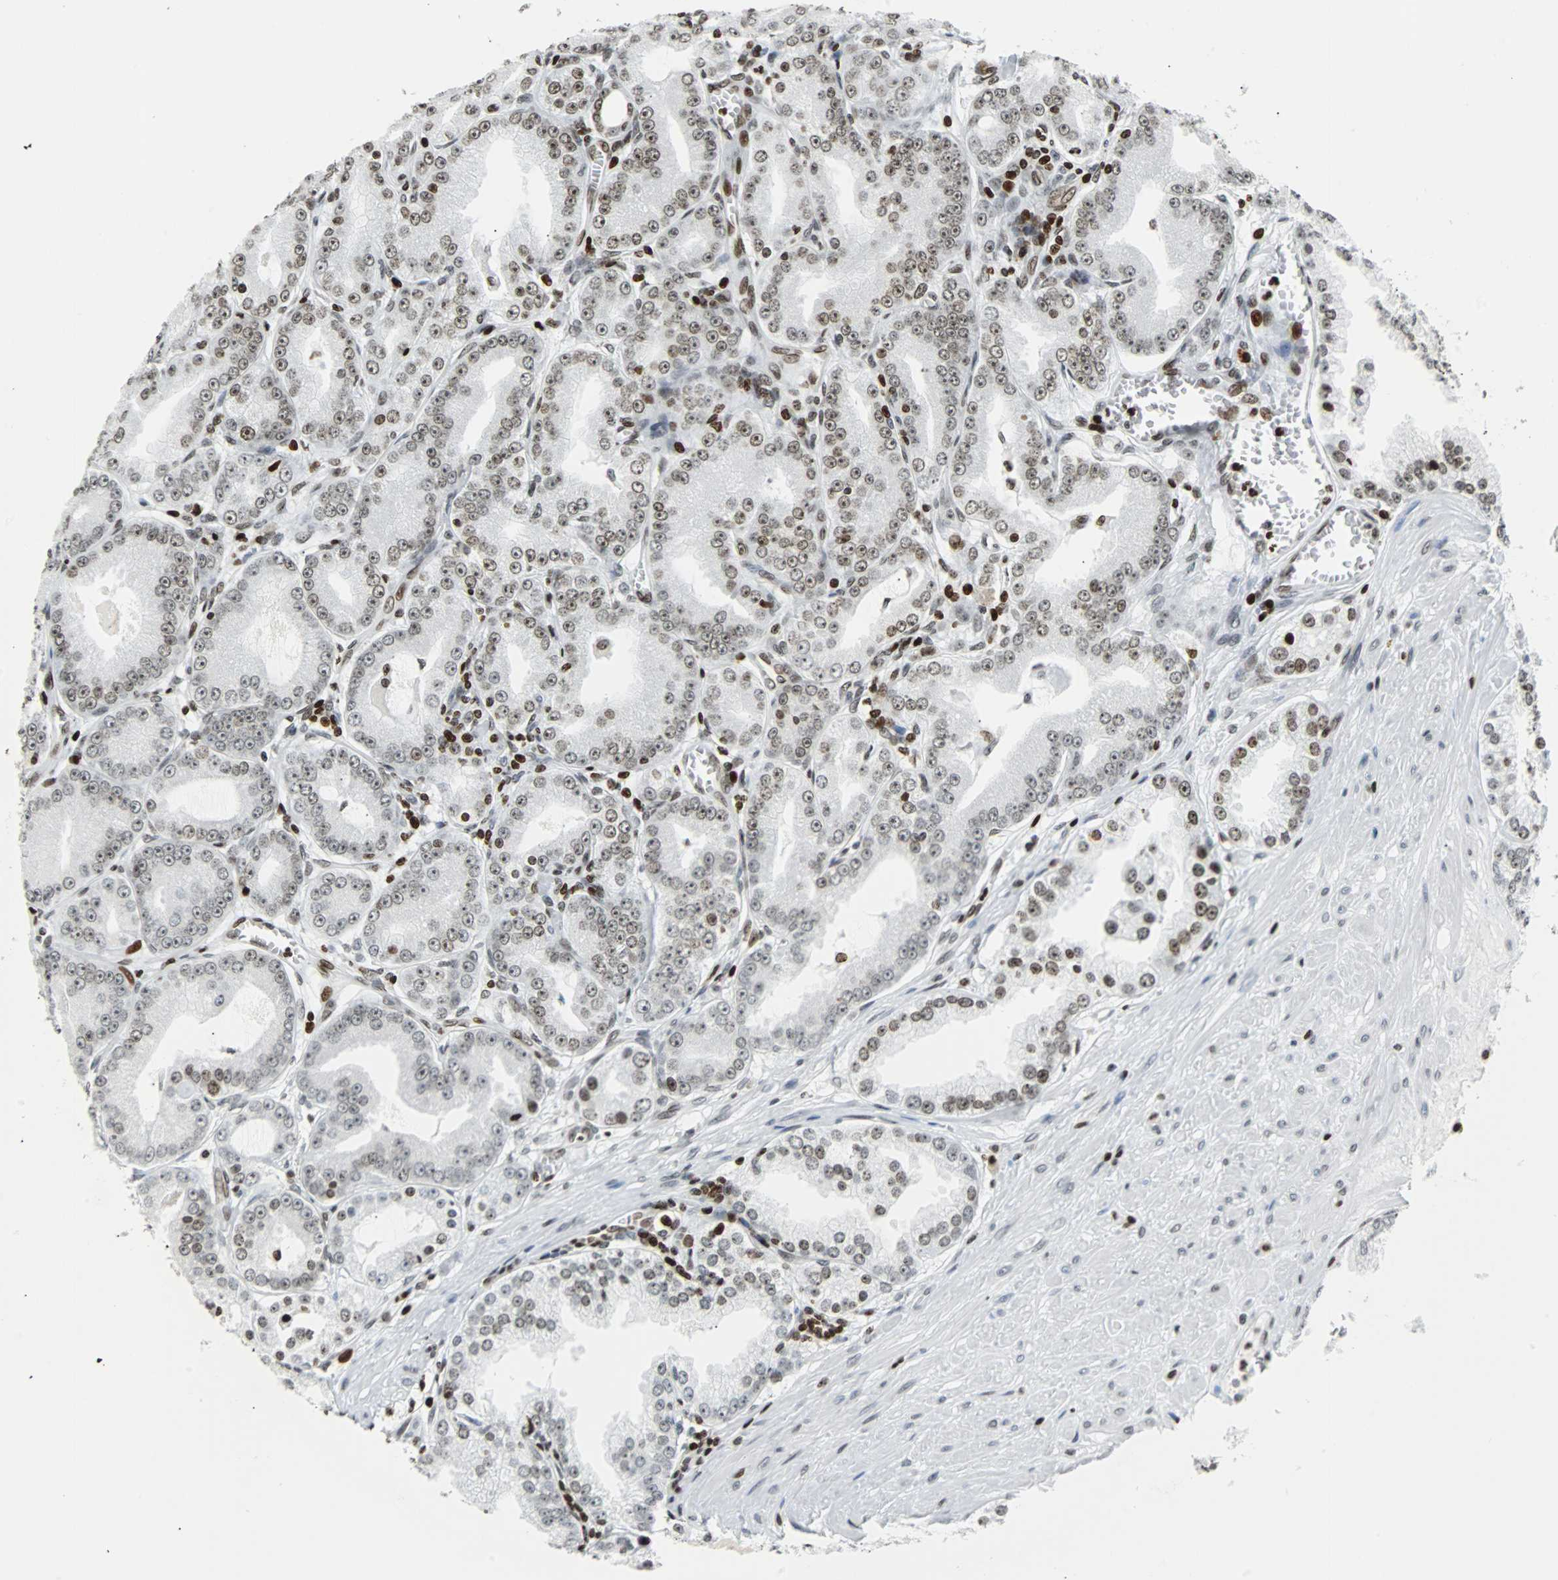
{"staining": {"intensity": "moderate", "quantity": "25%-75%", "location": "nuclear"}, "tissue": "prostate cancer", "cell_type": "Tumor cells", "image_type": "cancer", "snomed": [{"axis": "morphology", "description": "Adenocarcinoma, High grade"}, {"axis": "topography", "description": "Prostate"}], "caption": "Protein expression analysis of human prostate cancer (high-grade adenocarcinoma) reveals moderate nuclear positivity in about 25%-75% of tumor cells.", "gene": "ZNF131", "patient": {"sex": "male", "age": 61}}